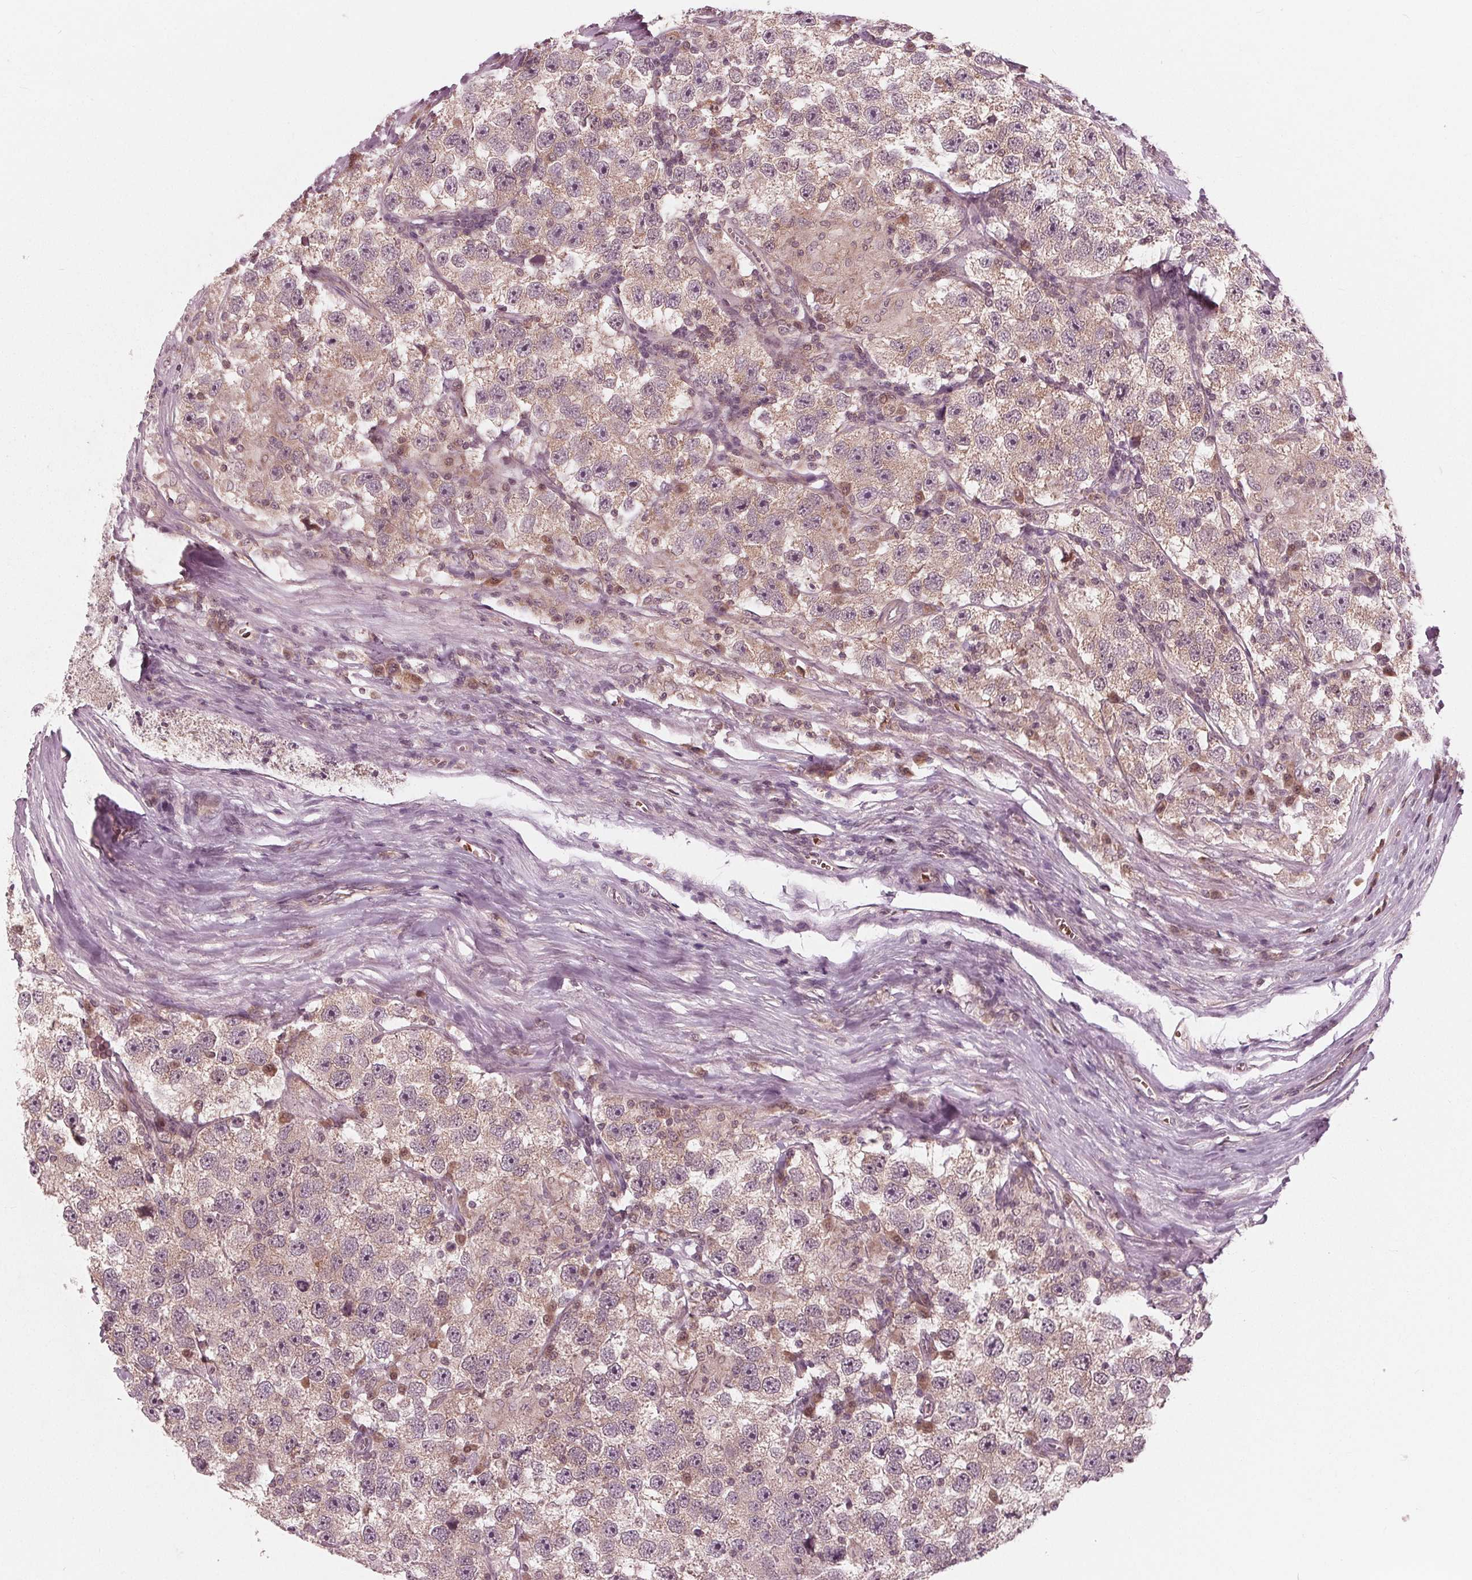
{"staining": {"intensity": "weak", "quantity": ">75%", "location": "cytoplasmic/membranous"}, "tissue": "testis cancer", "cell_type": "Tumor cells", "image_type": "cancer", "snomed": [{"axis": "morphology", "description": "Seminoma, NOS"}, {"axis": "topography", "description": "Testis"}], "caption": "Immunohistochemistry (DAB) staining of testis cancer (seminoma) reveals weak cytoplasmic/membranous protein expression in approximately >75% of tumor cells.", "gene": "UBALD1", "patient": {"sex": "male", "age": 26}}